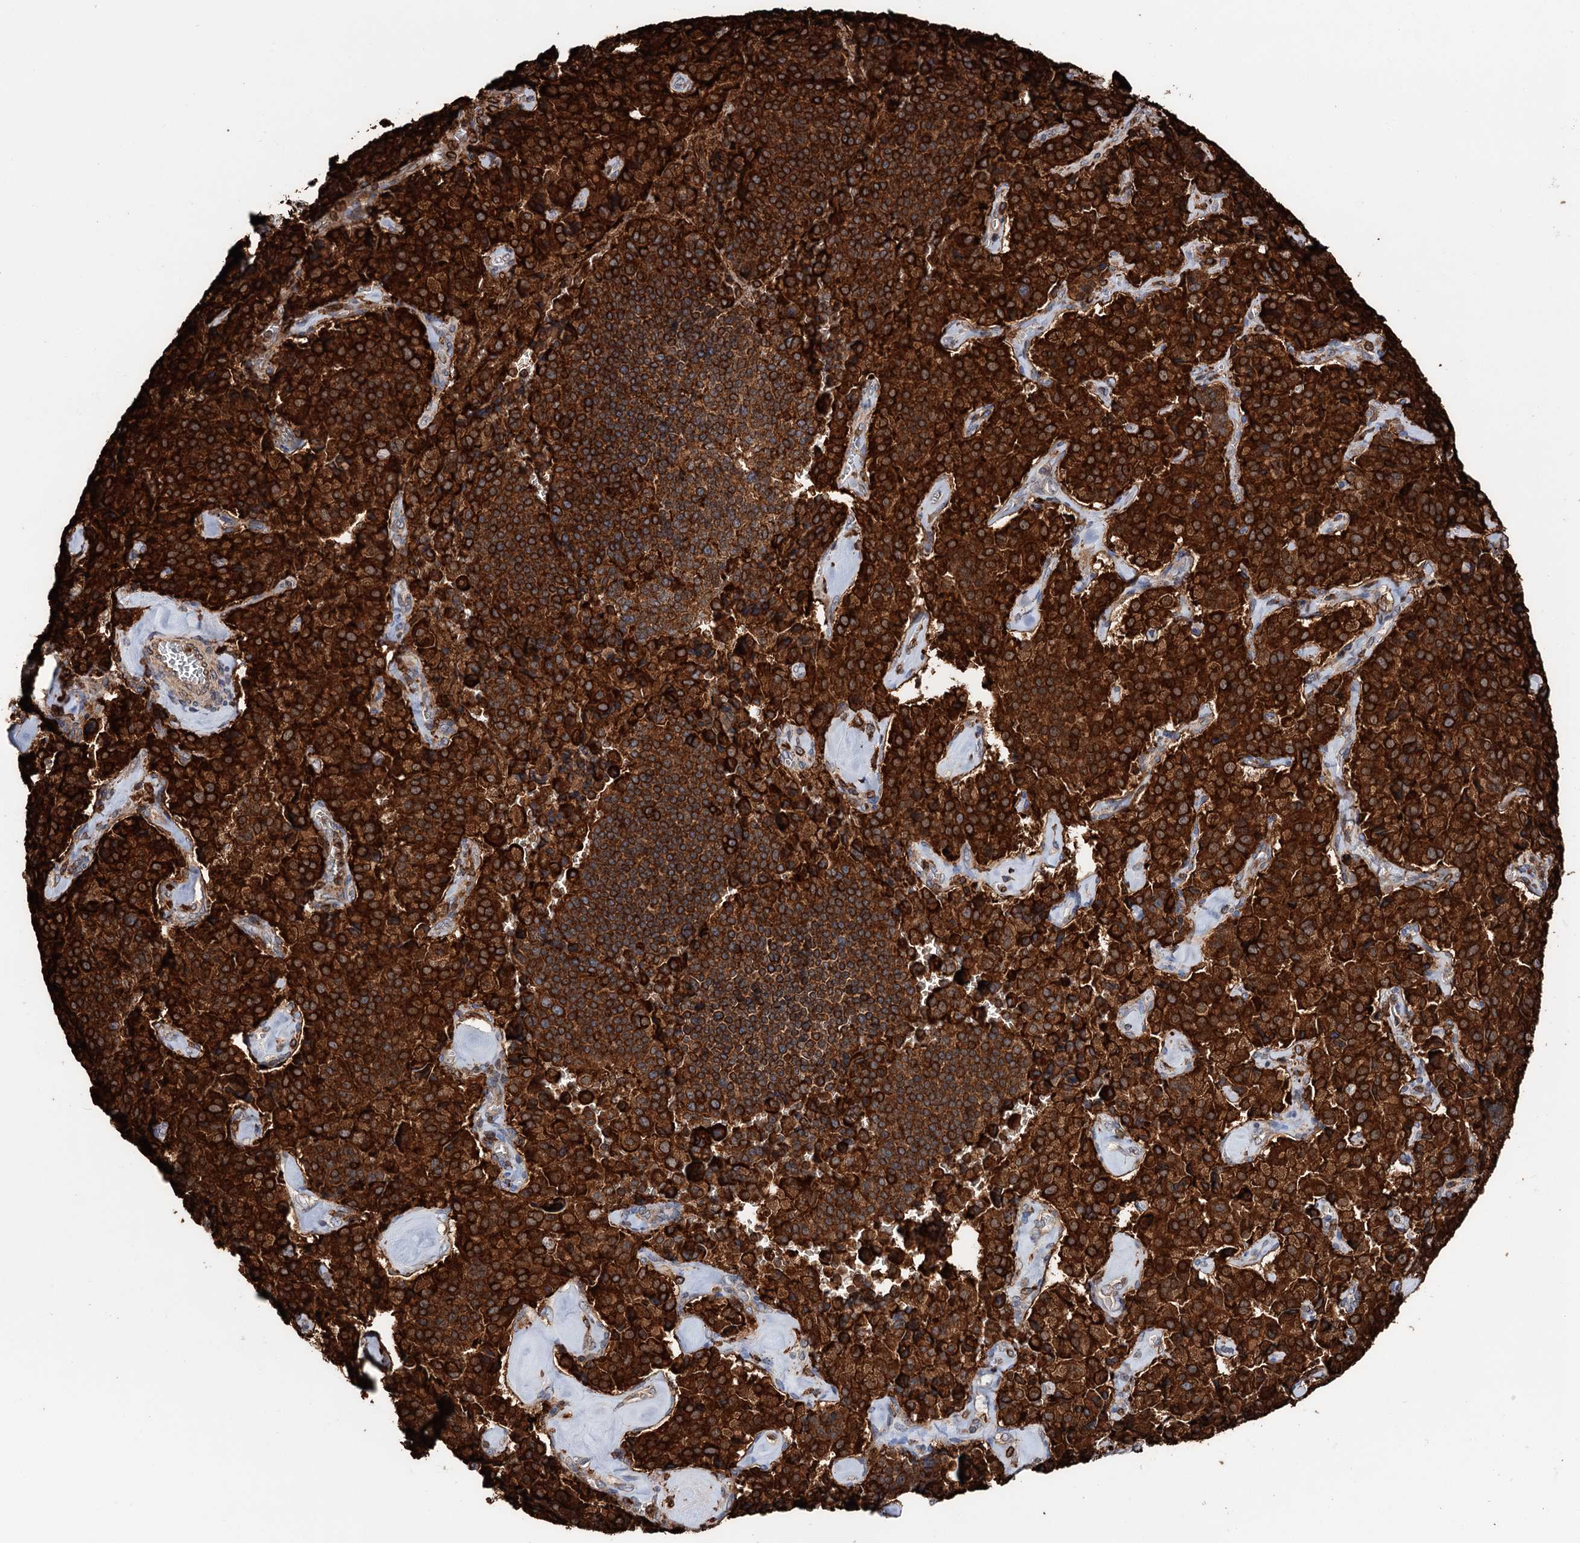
{"staining": {"intensity": "strong", "quantity": ">75%", "location": "cytoplasmic/membranous"}, "tissue": "pancreatic cancer", "cell_type": "Tumor cells", "image_type": "cancer", "snomed": [{"axis": "morphology", "description": "Adenocarcinoma, NOS"}, {"axis": "topography", "description": "Pancreas"}], "caption": "Immunohistochemistry (IHC) of human adenocarcinoma (pancreatic) exhibits high levels of strong cytoplasmic/membranous staining in approximately >75% of tumor cells.", "gene": "ERP29", "patient": {"sex": "male", "age": 65}}